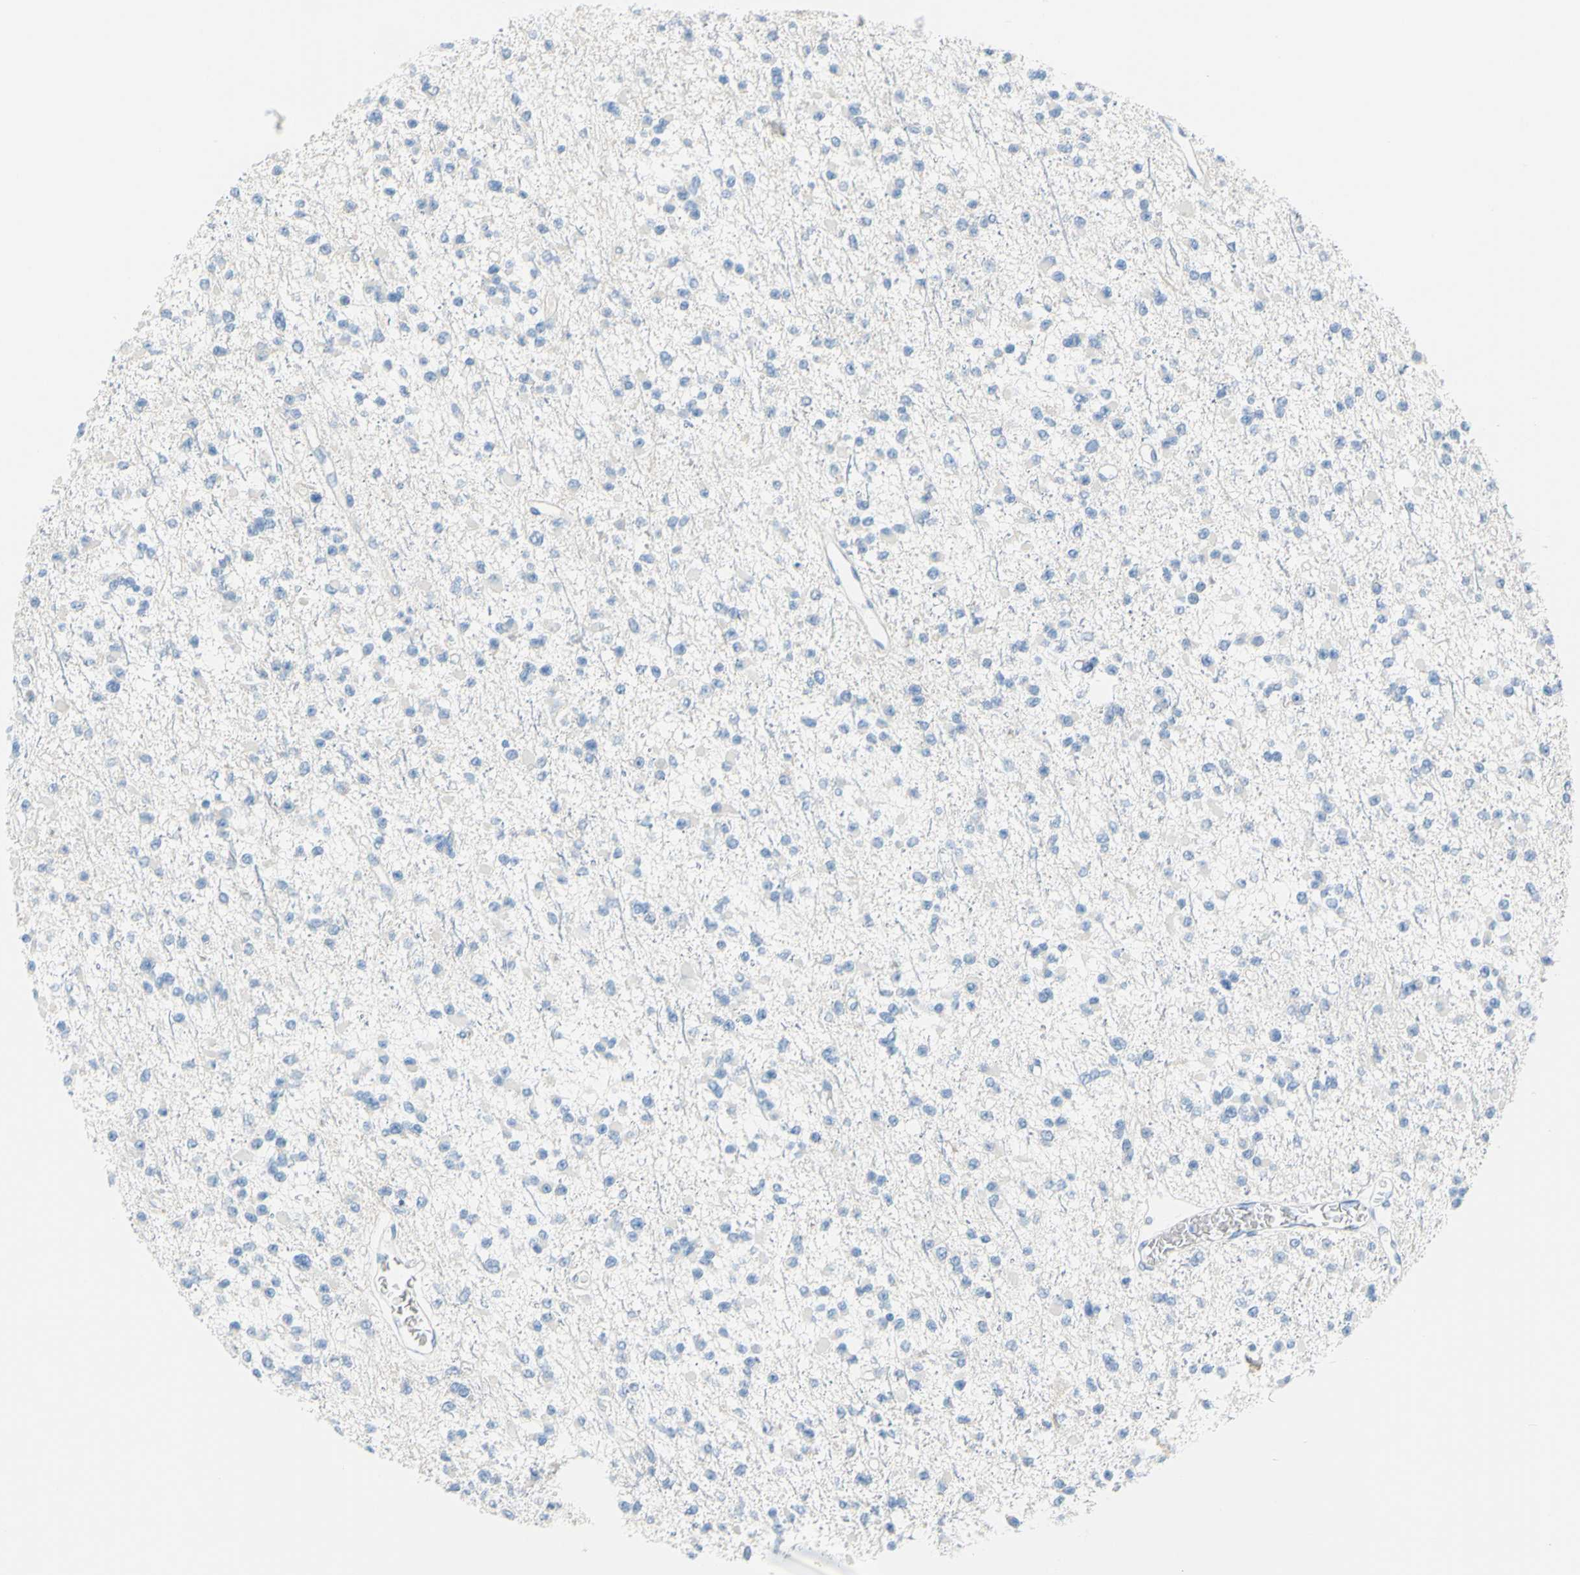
{"staining": {"intensity": "negative", "quantity": "none", "location": "none"}, "tissue": "glioma", "cell_type": "Tumor cells", "image_type": "cancer", "snomed": [{"axis": "morphology", "description": "Glioma, malignant, Low grade"}, {"axis": "topography", "description": "Brain"}], "caption": "IHC histopathology image of glioma stained for a protein (brown), which displays no positivity in tumor cells. (Stains: DAB (3,3'-diaminobenzidine) immunohistochemistry with hematoxylin counter stain, Microscopy: brightfield microscopy at high magnification).", "gene": "DCT", "patient": {"sex": "female", "age": 22}}